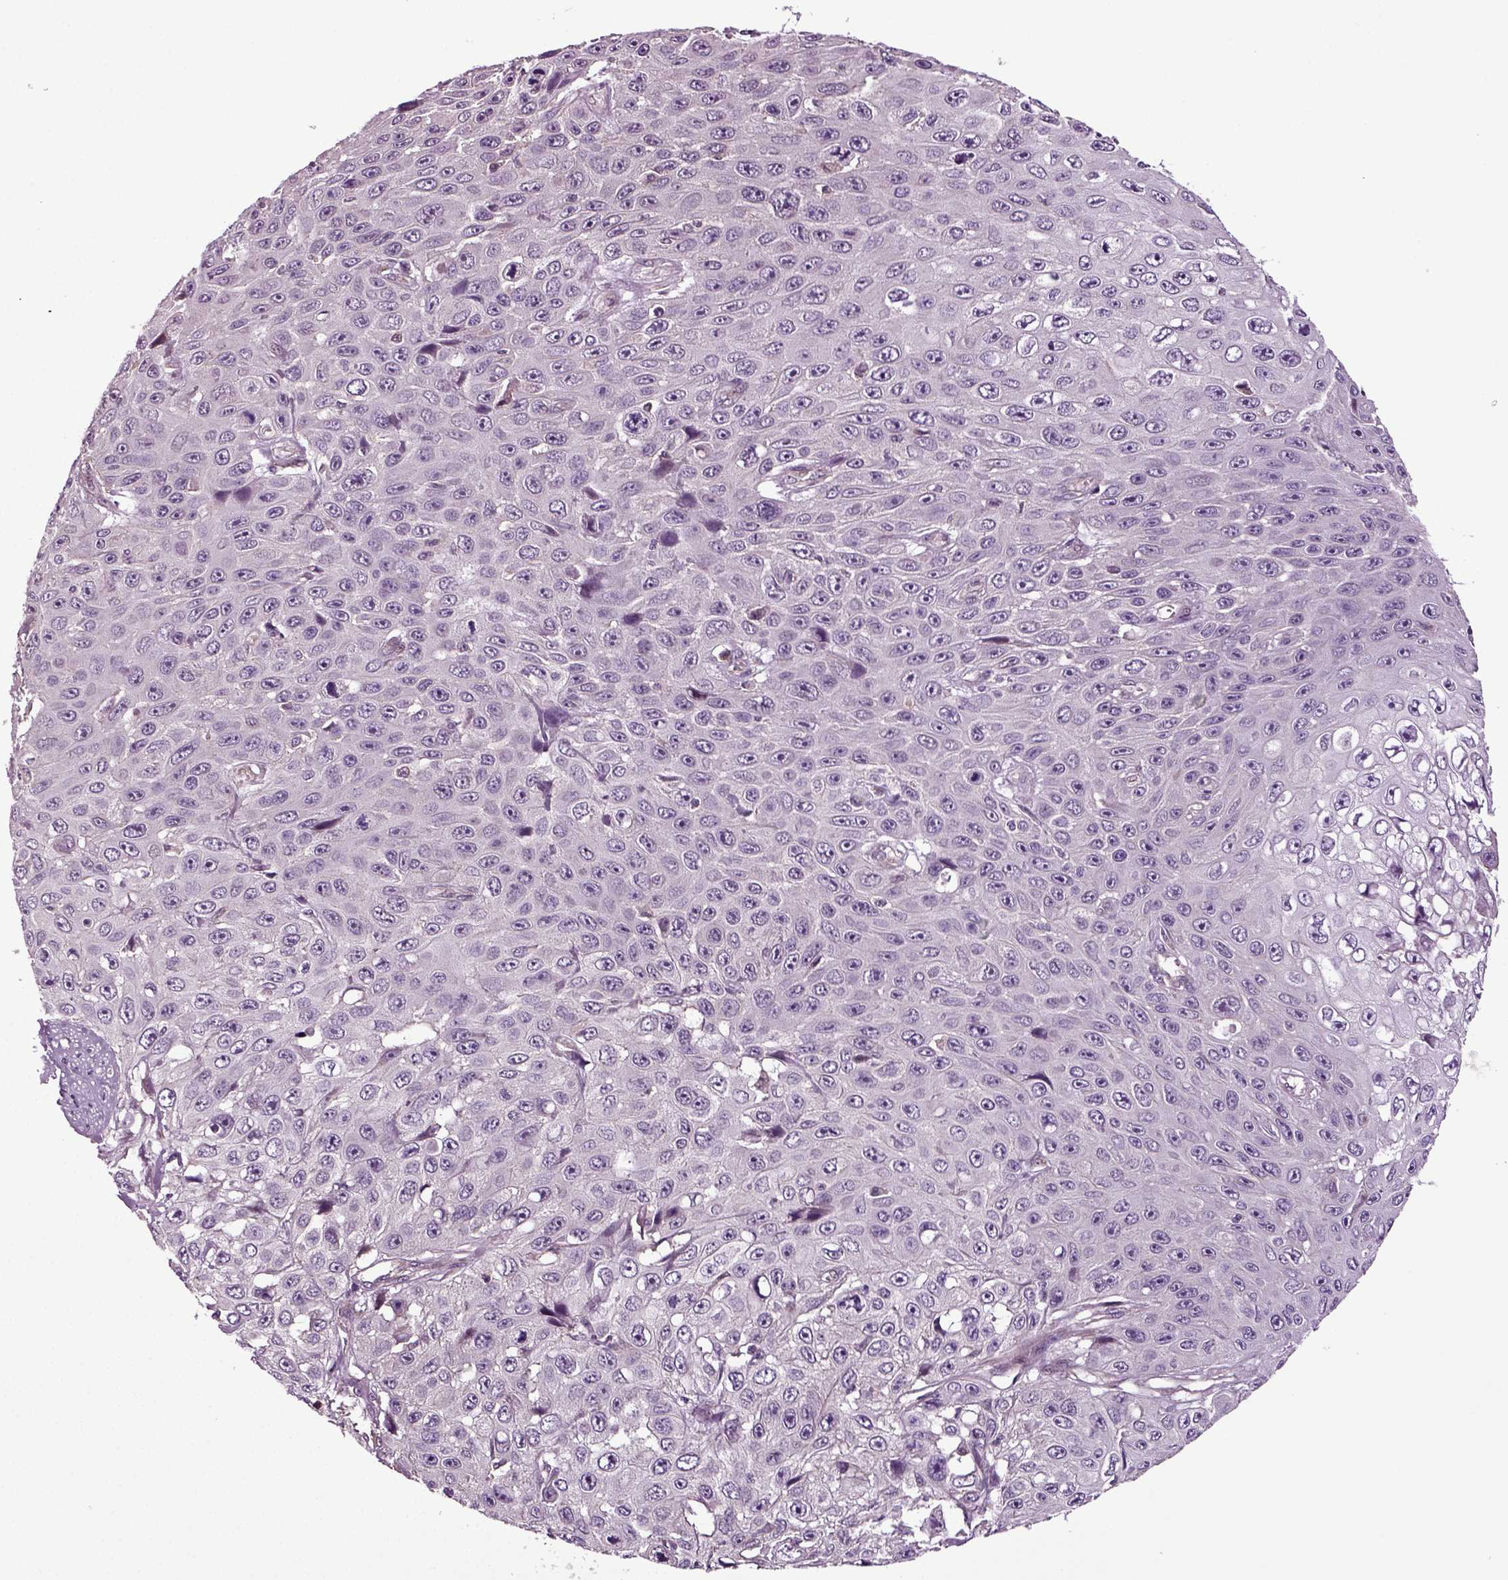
{"staining": {"intensity": "negative", "quantity": "none", "location": "none"}, "tissue": "skin cancer", "cell_type": "Tumor cells", "image_type": "cancer", "snomed": [{"axis": "morphology", "description": "Squamous cell carcinoma, NOS"}, {"axis": "topography", "description": "Skin"}], "caption": "This image is of skin cancer stained with immunohistochemistry to label a protein in brown with the nuclei are counter-stained blue. There is no staining in tumor cells. (IHC, brightfield microscopy, high magnification).", "gene": "HAGHL", "patient": {"sex": "male", "age": 82}}